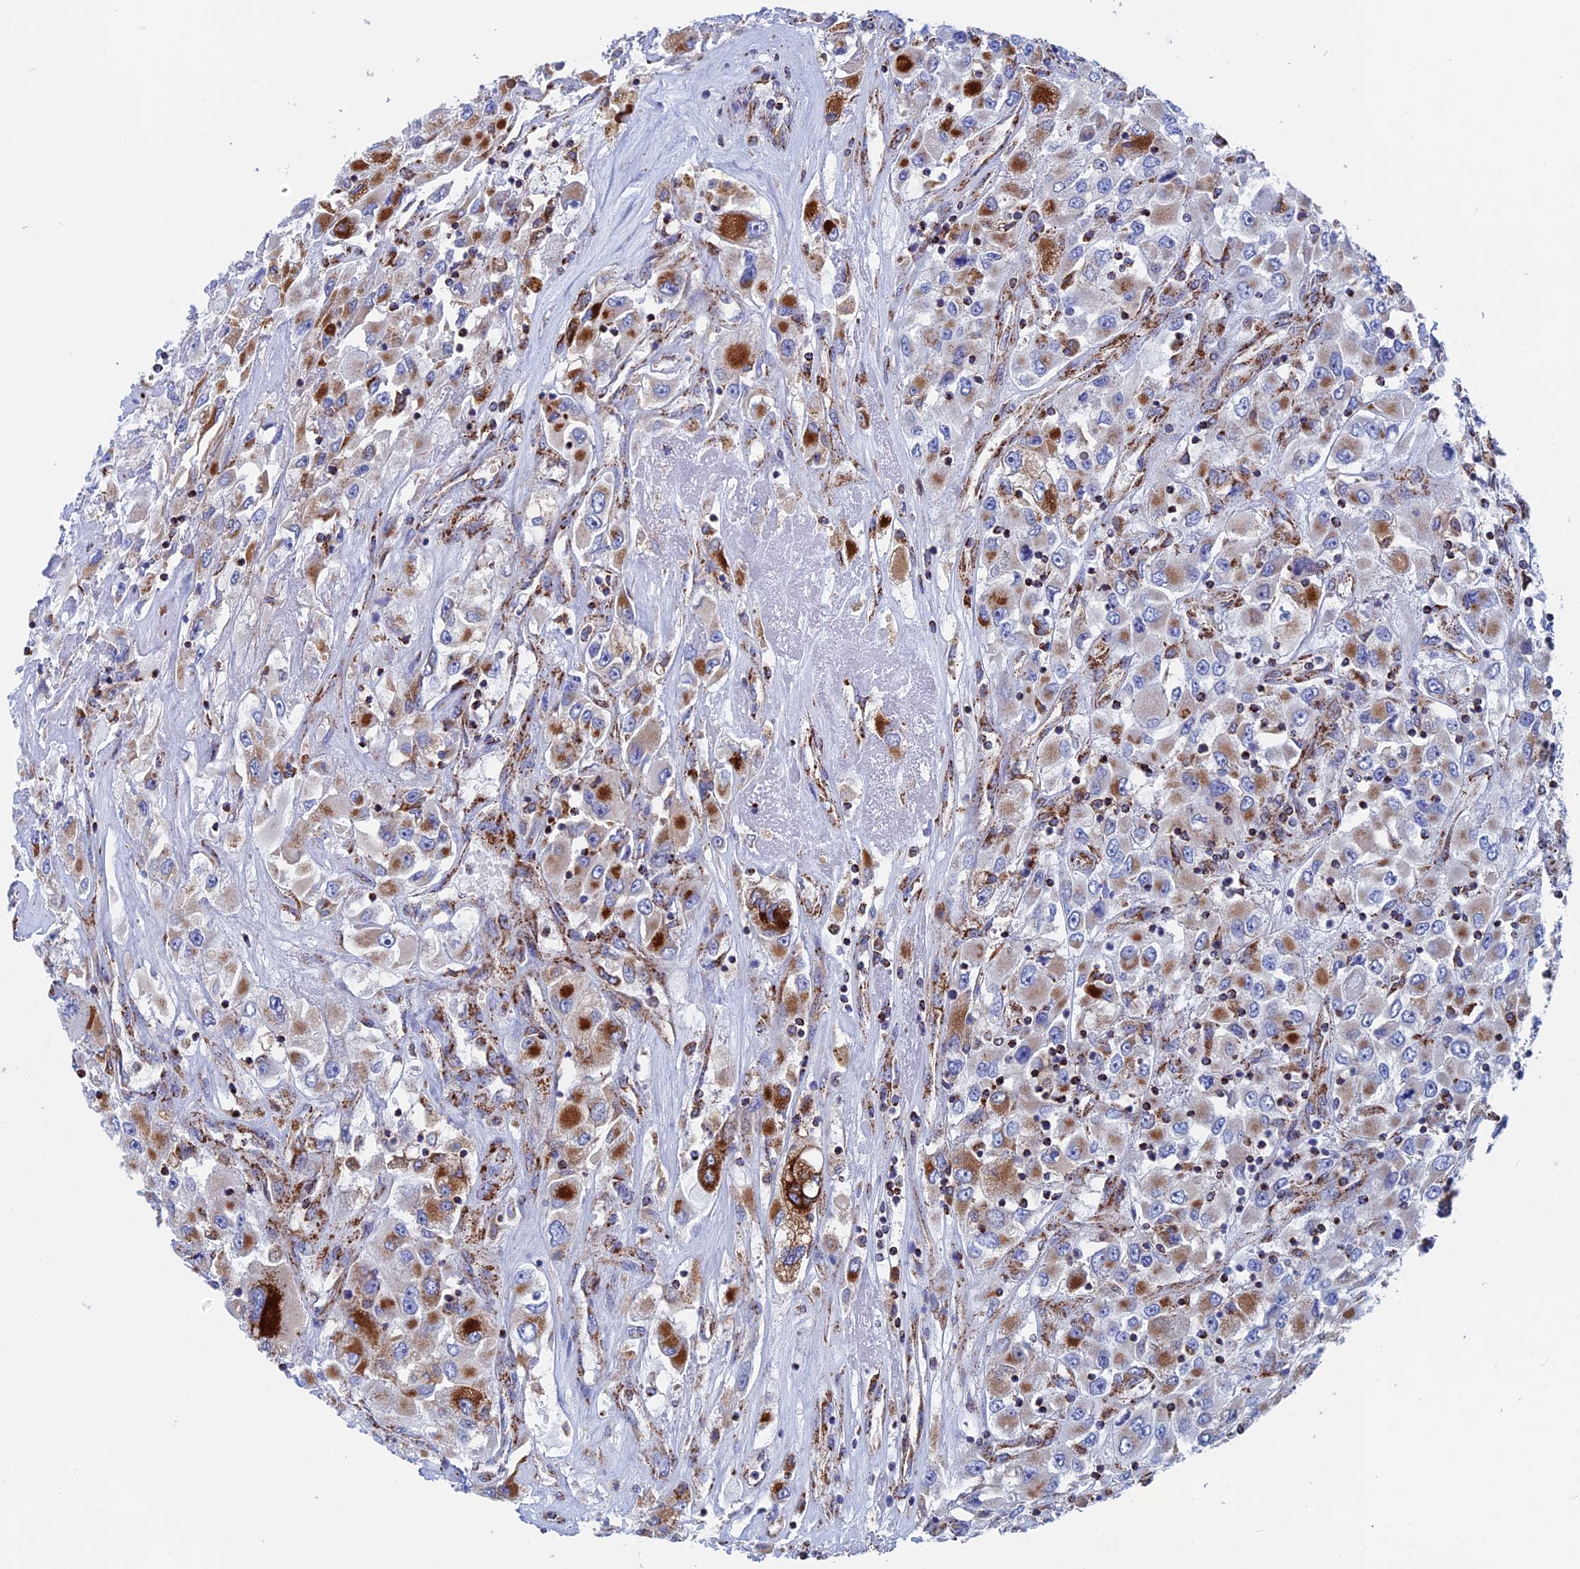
{"staining": {"intensity": "moderate", "quantity": "25%-75%", "location": "cytoplasmic/membranous"}, "tissue": "renal cancer", "cell_type": "Tumor cells", "image_type": "cancer", "snomed": [{"axis": "morphology", "description": "Adenocarcinoma, NOS"}, {"axis": "topography", "description": "Kidney"}], "caption": "Moderate cytoplasmic/membranous protein expression is seen in about 25%-75% of tumor cells in renal cancer (adenocarcinoma).", "gene": "WDR83", "patient": {"sex": "female", "age": 52}}